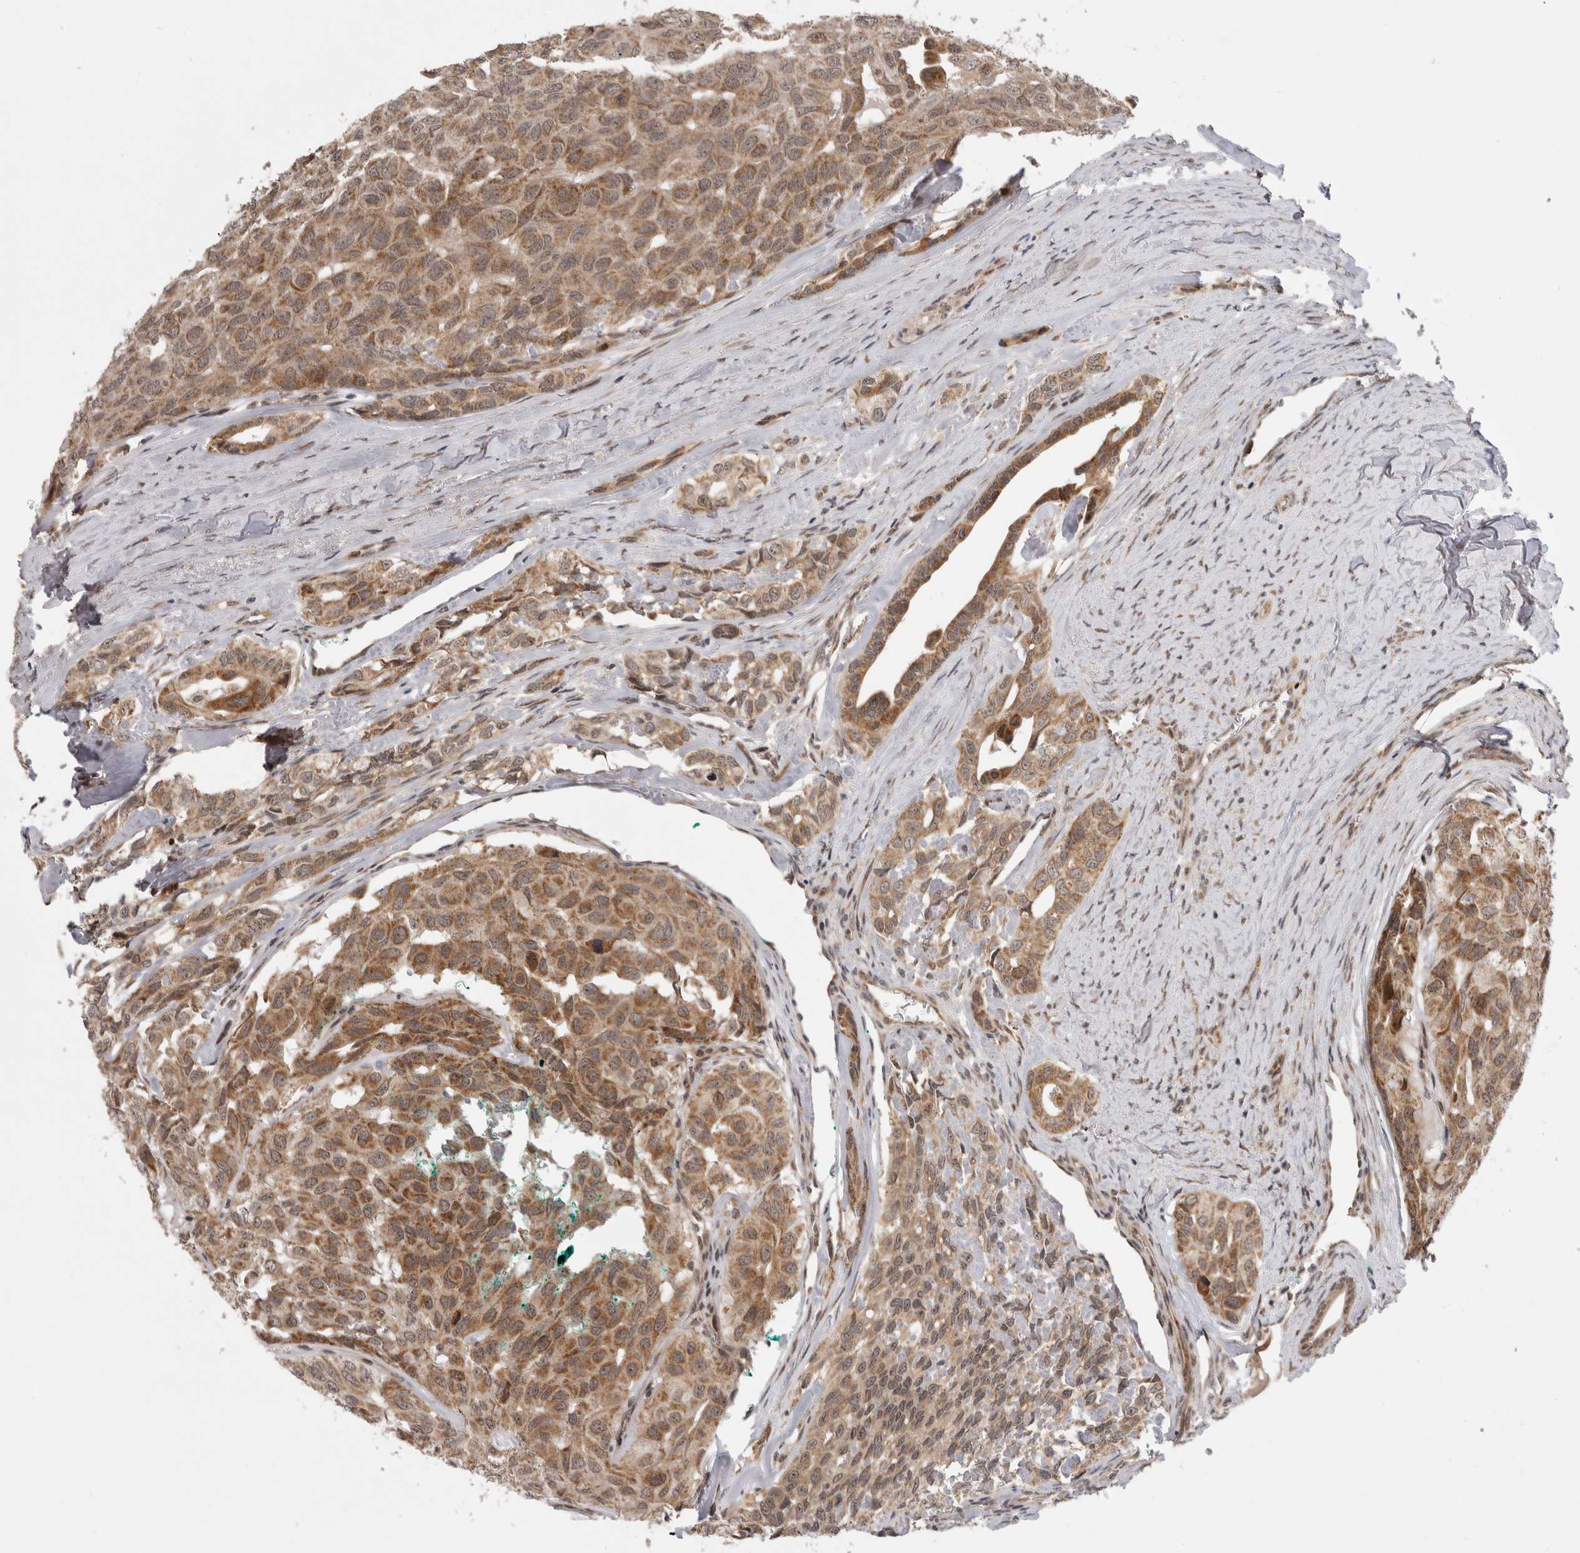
{"staining": {"intensity": "moderate", "quantity": ">75%", "location": "cytoplasmic/membranous"}, "tissue": "head and neck cancer", "cell_type": "Tumor cells", "image_type": "cancer", "snomed": [{"axis": "morphology", "description": "Adenocarcinoma, NOS"}, {"axis": "topography", "description": "Salivary gland, NOS"}, {"axis": "topography", "description": "Head-Neck"}], "caption": "Tumor cells show medium levels of moderate cytoplasmic/membranous expression in about >75% of cells in head and neck cancer.", "gene": "TMEM65", "patient": {"sex": "female", "age": 76}}